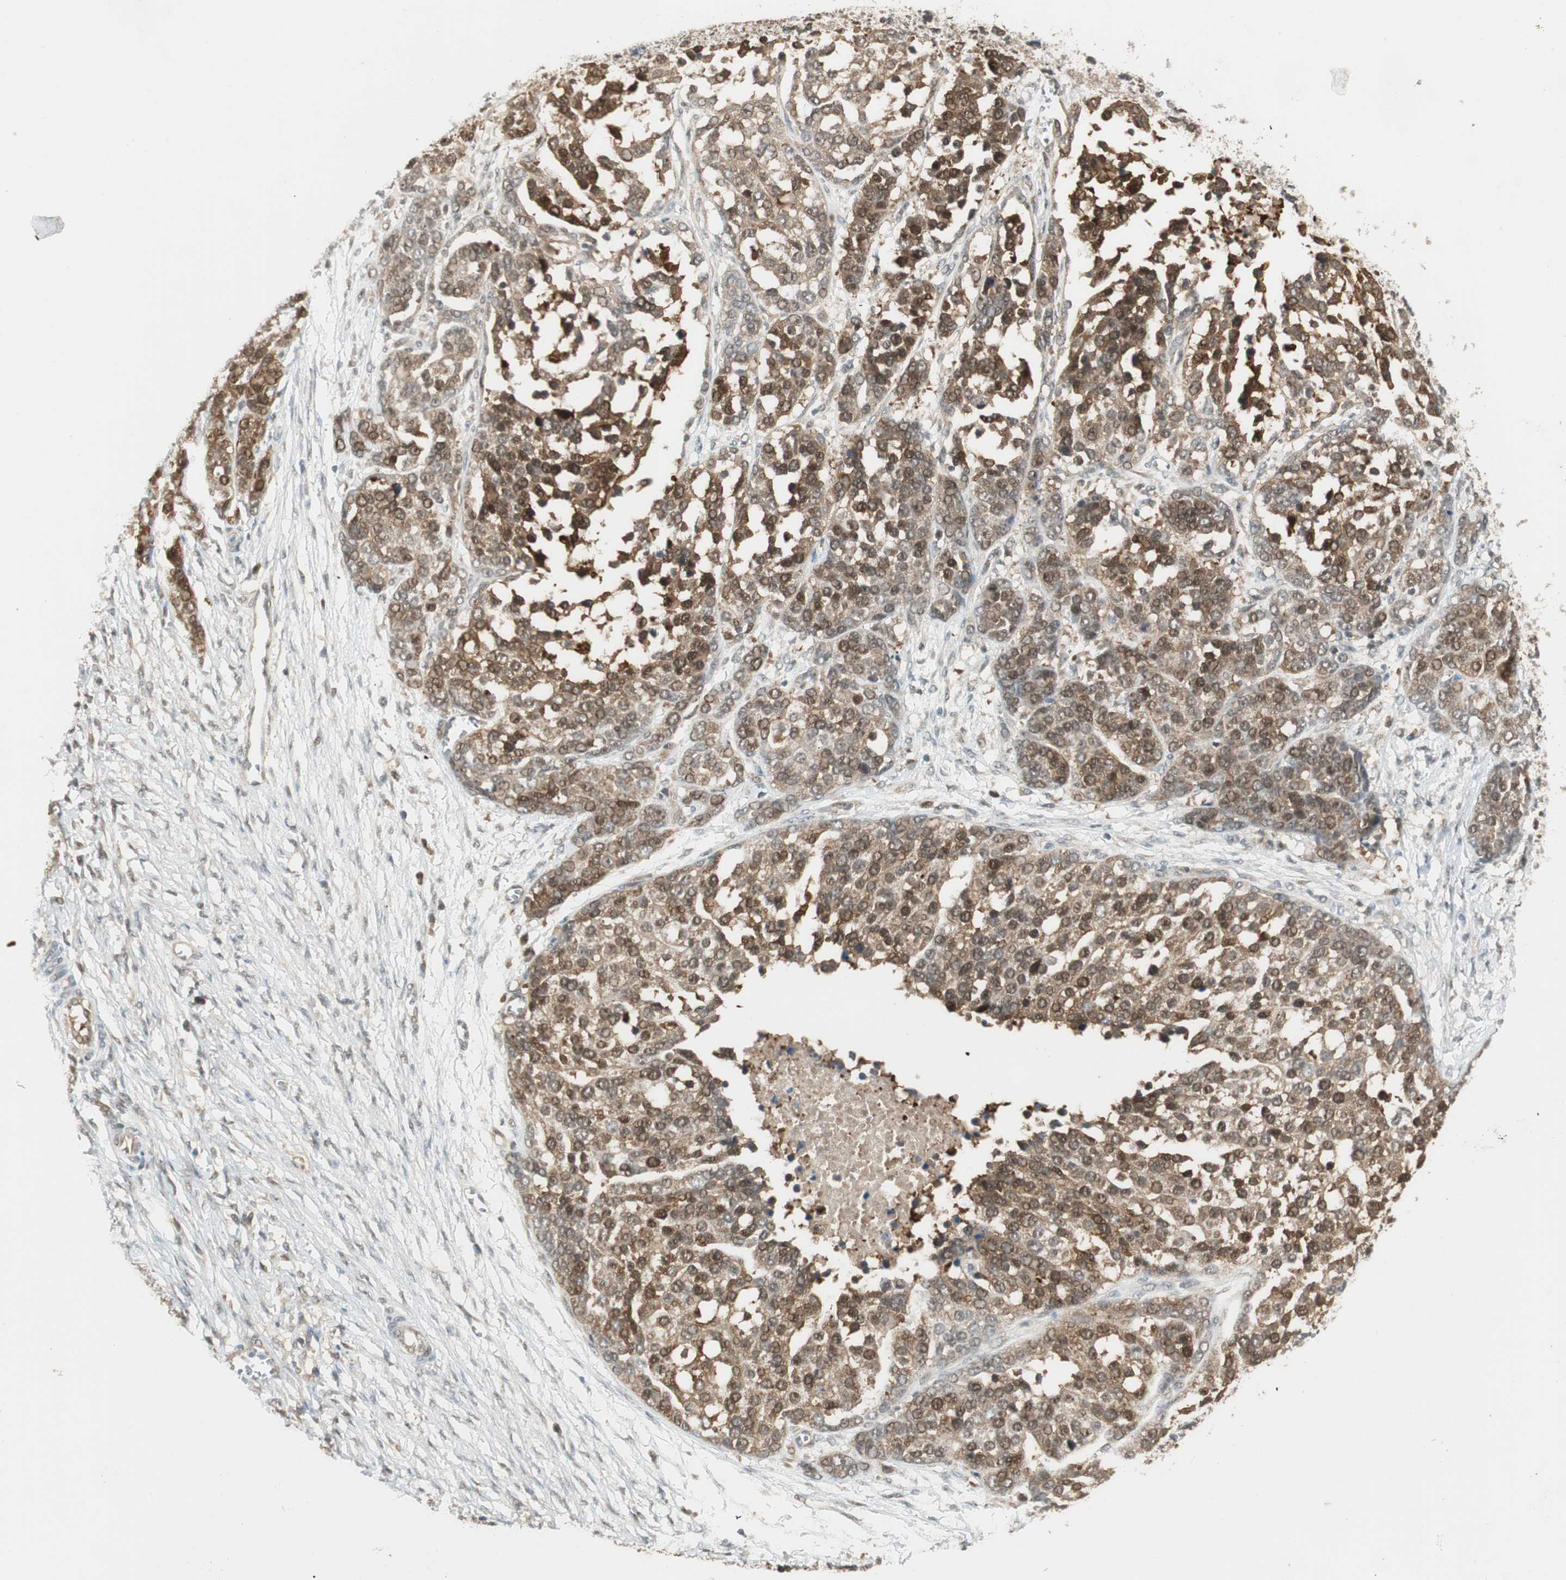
{"staining": {"intensity": "strong", "quantity": "<25%", "location": "cytoplasmic/membranous"}, "tissue": "ovarian cancer", "cell_type": "Tumor cells", "image_type": "cancer", "snomed": [{"axis": "morphology", "description": "Cystadenocarcinoma, serous, NOS"}, {"axis": "topography", "description": "Ovary"}], "caption": "The immunohistochemical stain highlights strong cytoplasmic/membranous staining in tumor cells of ovarian serous cystadenocarcinoma tissue.", "gene": "IPO5", "patient": {"sex": "female", "age": 44}}